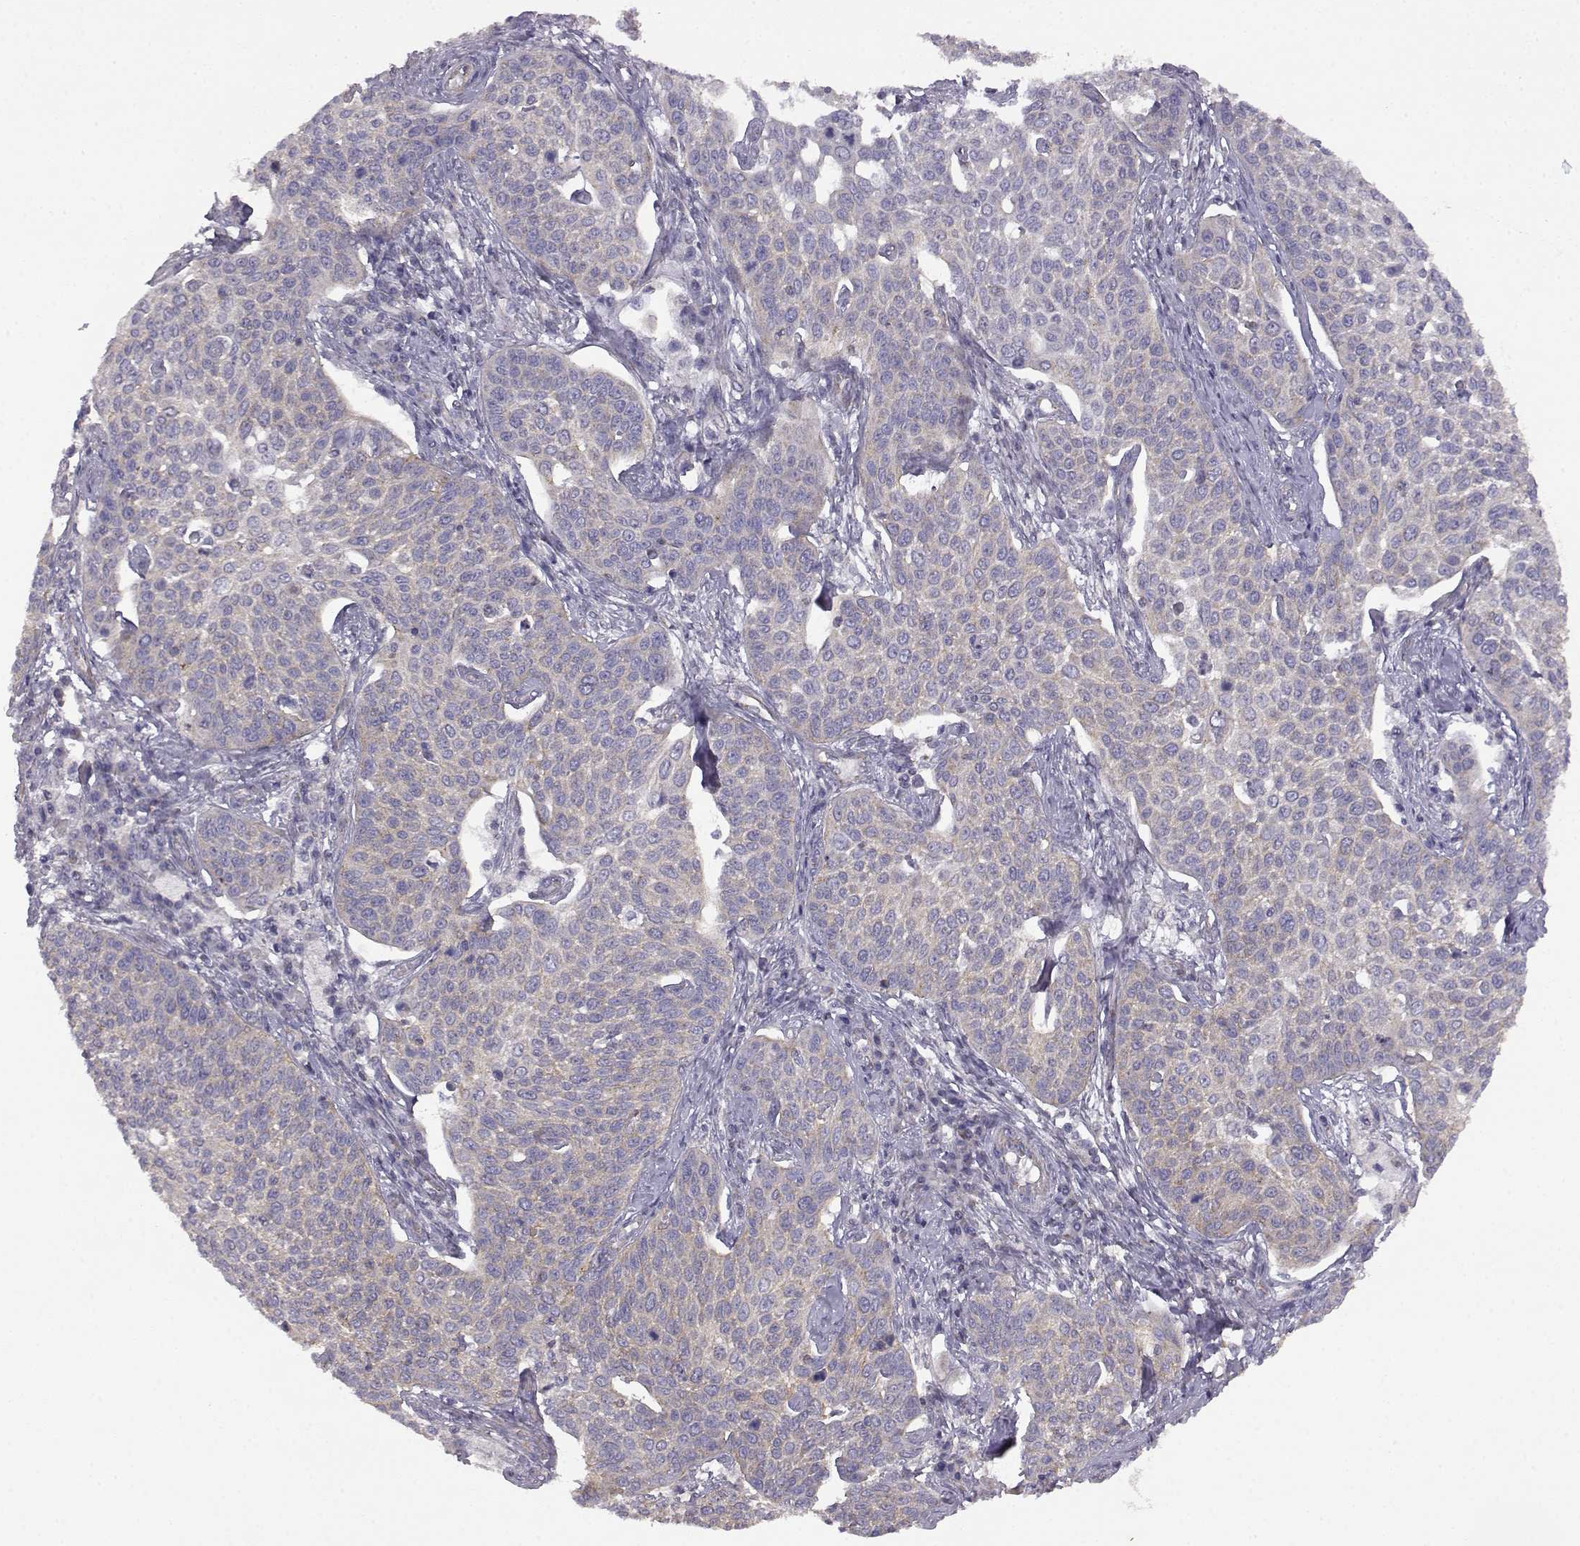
{"staining": {"intensity": "weak", "quantity": "<25%", "location": "cytoplasmic/membranous"}, "tissue": "cervical cancer", "cell_type": "Tumor cells", "image_type": "cancer", "snomed": [{"axis": "morphology", "description": "Squamous cell carcinoma, NOS"}, {"axis": "topography", "description": "Cervix"}], "caption": "This is an immunohistochemistry (IHC) photomicrograph of human cervical squamous cell carcinoma. There is no expression in tumor cells.", "gene": "DDC", "patient": {"sex": "female", "age": 34}}